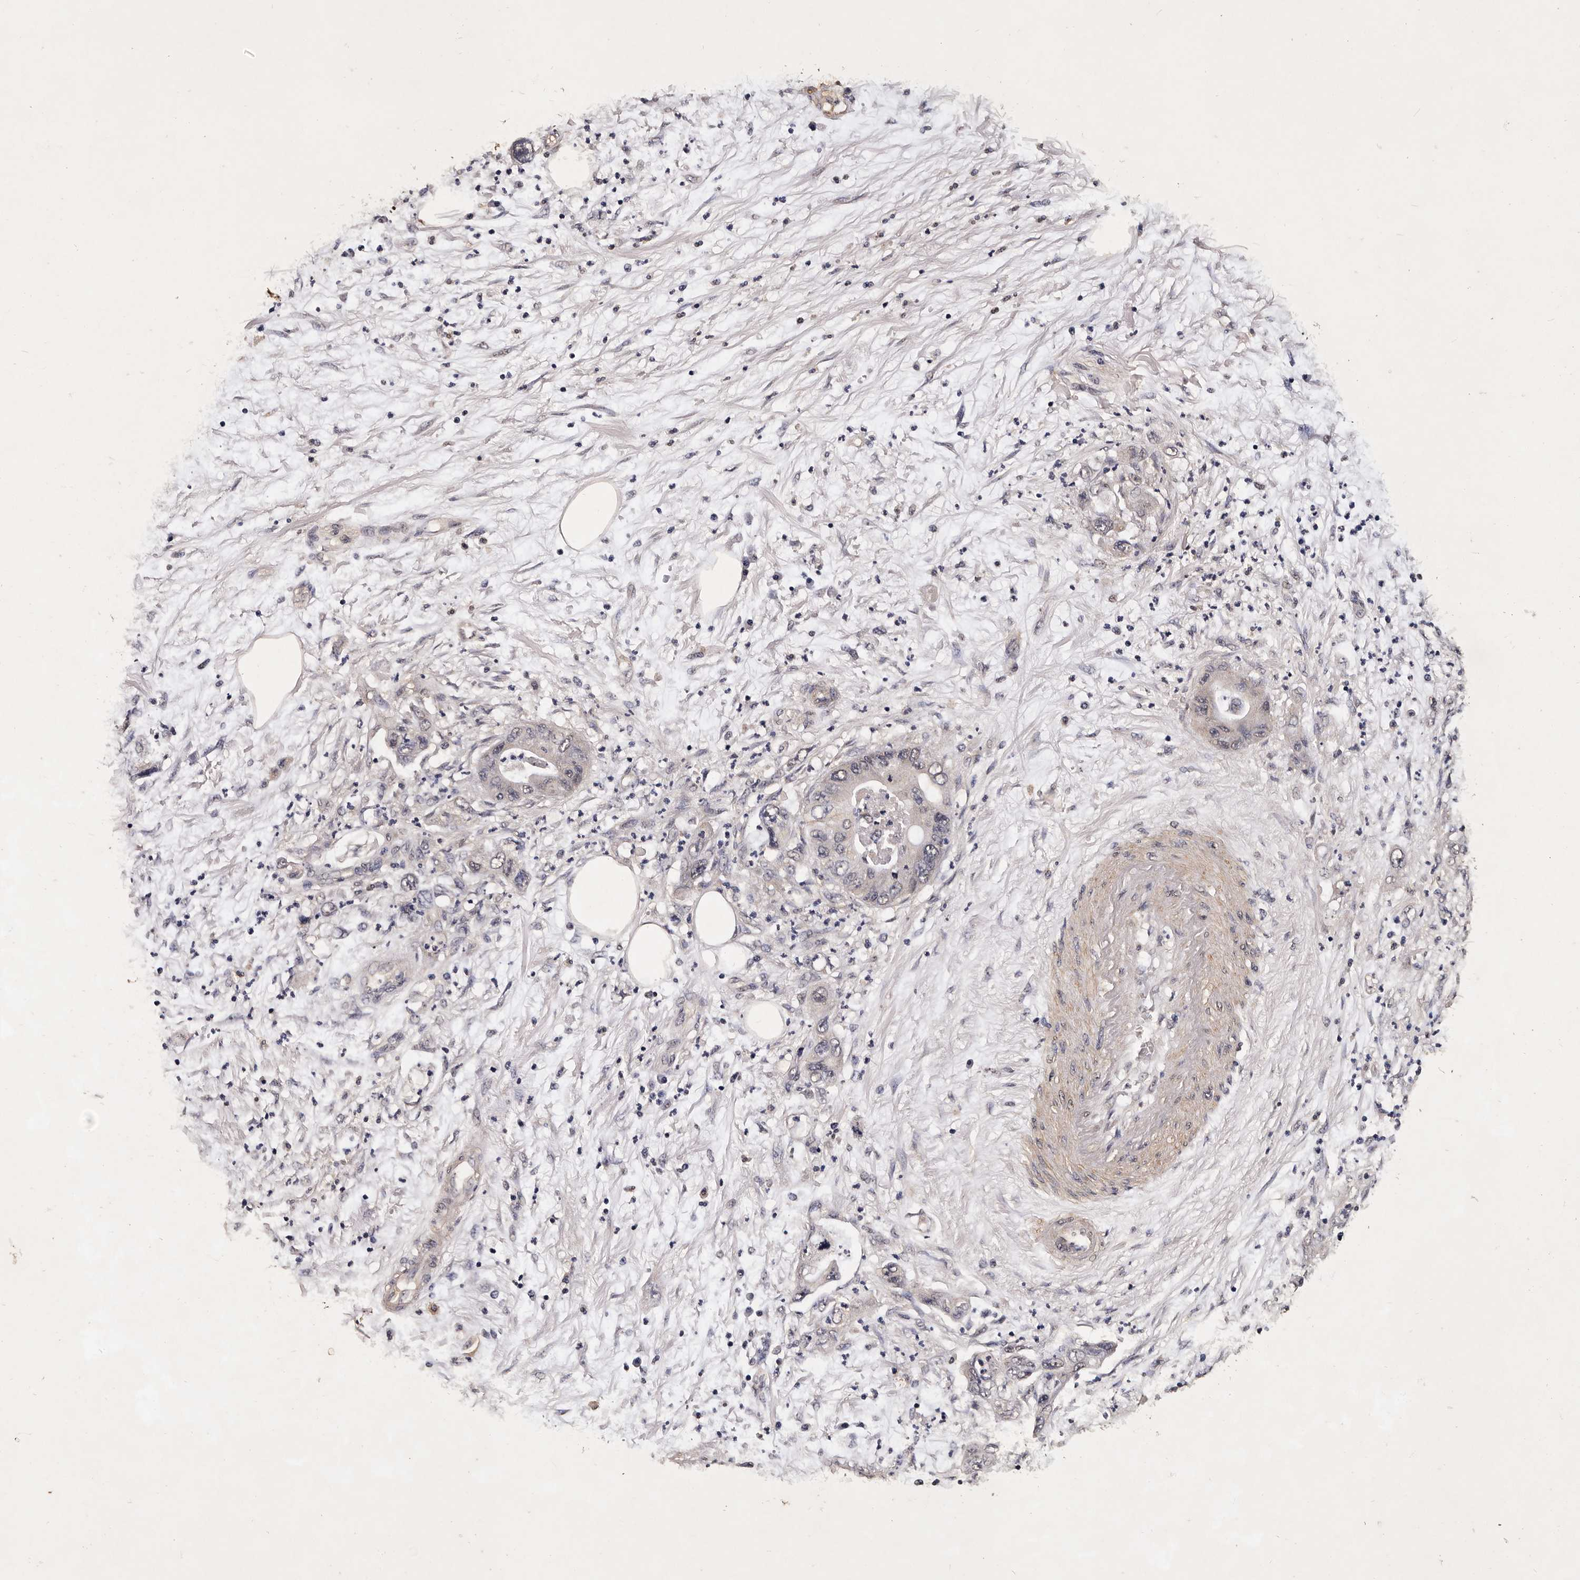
{"staining": {"intensity": "negative", "quantity": "none", "location": "none"}, "tissue": "pancreatic cancer", "cell_type": "Tumor cells", "image_type": "cancer", "snomed": [{"axis": "morphology", "description": "Adenocarcinoma, NOS"}, {"axis": "topography", "description": "Pancreas"}], "caption": "DAB (3,3'-diaminobenzidine) immunohistochemical staining of pancreatic cancer (adenocarcinoma) demonstrates no significant positivity in tumor cells.", "gene": "PARS2", "patient": {"sex": "female", "age": 73}}